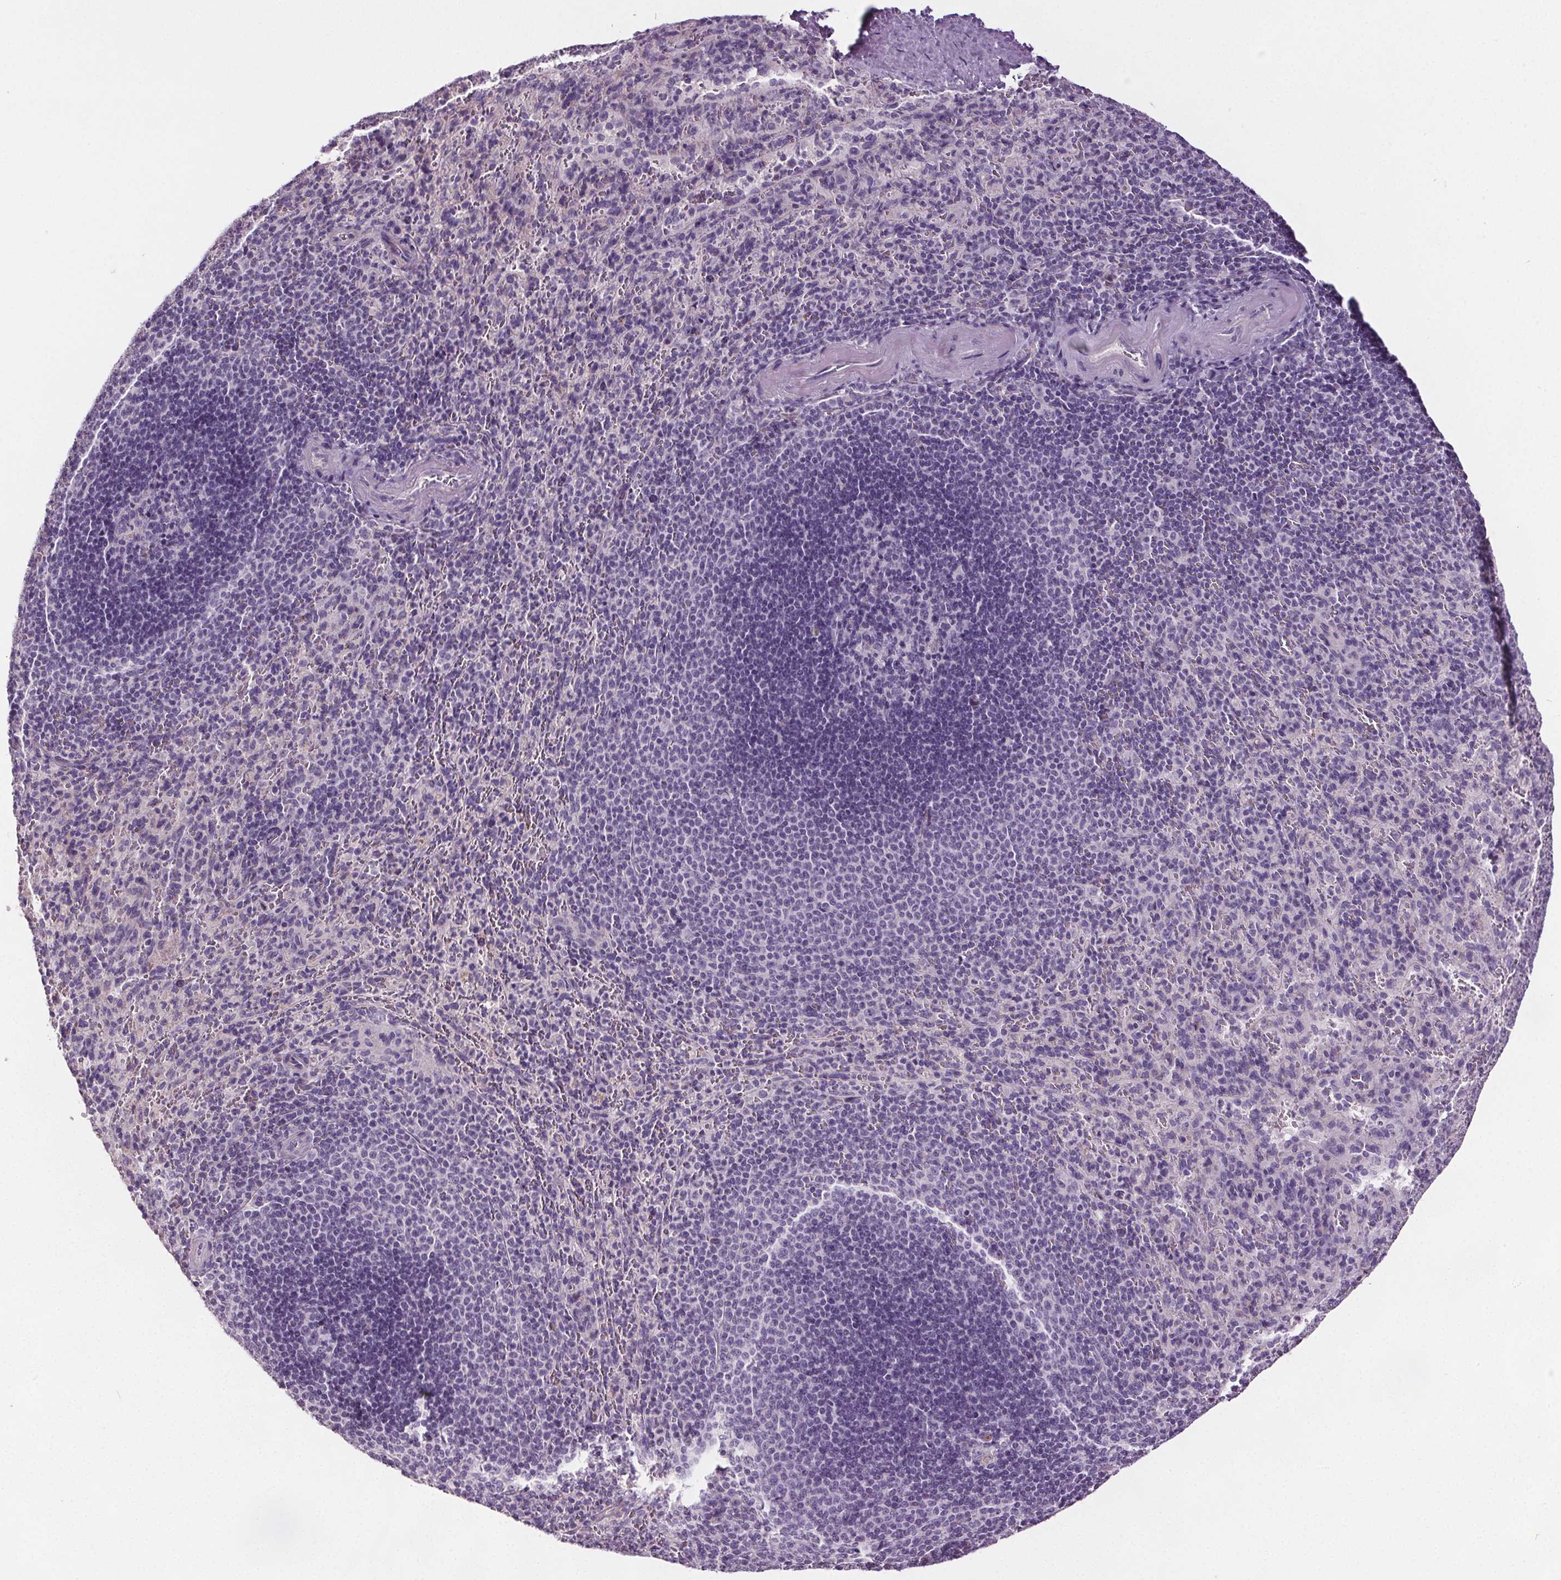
{"staining": {"intensity": "negative", "quantity": "none", "location": "none"}, "tissue": "spleen", "cell_type": "Cells in red pulp", "image_type": "normal", "snomed": [{"axis": "morphology", "description": "Normal tissue, NOS"}, {"axis": "topography", "description": "Spleen"}], "caption": "Cells in red pulp show no significant staining in benign spleen. (DAB (3,3'-diaminobenzidine) immunohistochemistry (IHC) visualized using brightfield microscopy, high magnification).", "gene": "GPIHBP1", "patient": {"sex": "male", "age": 57}}